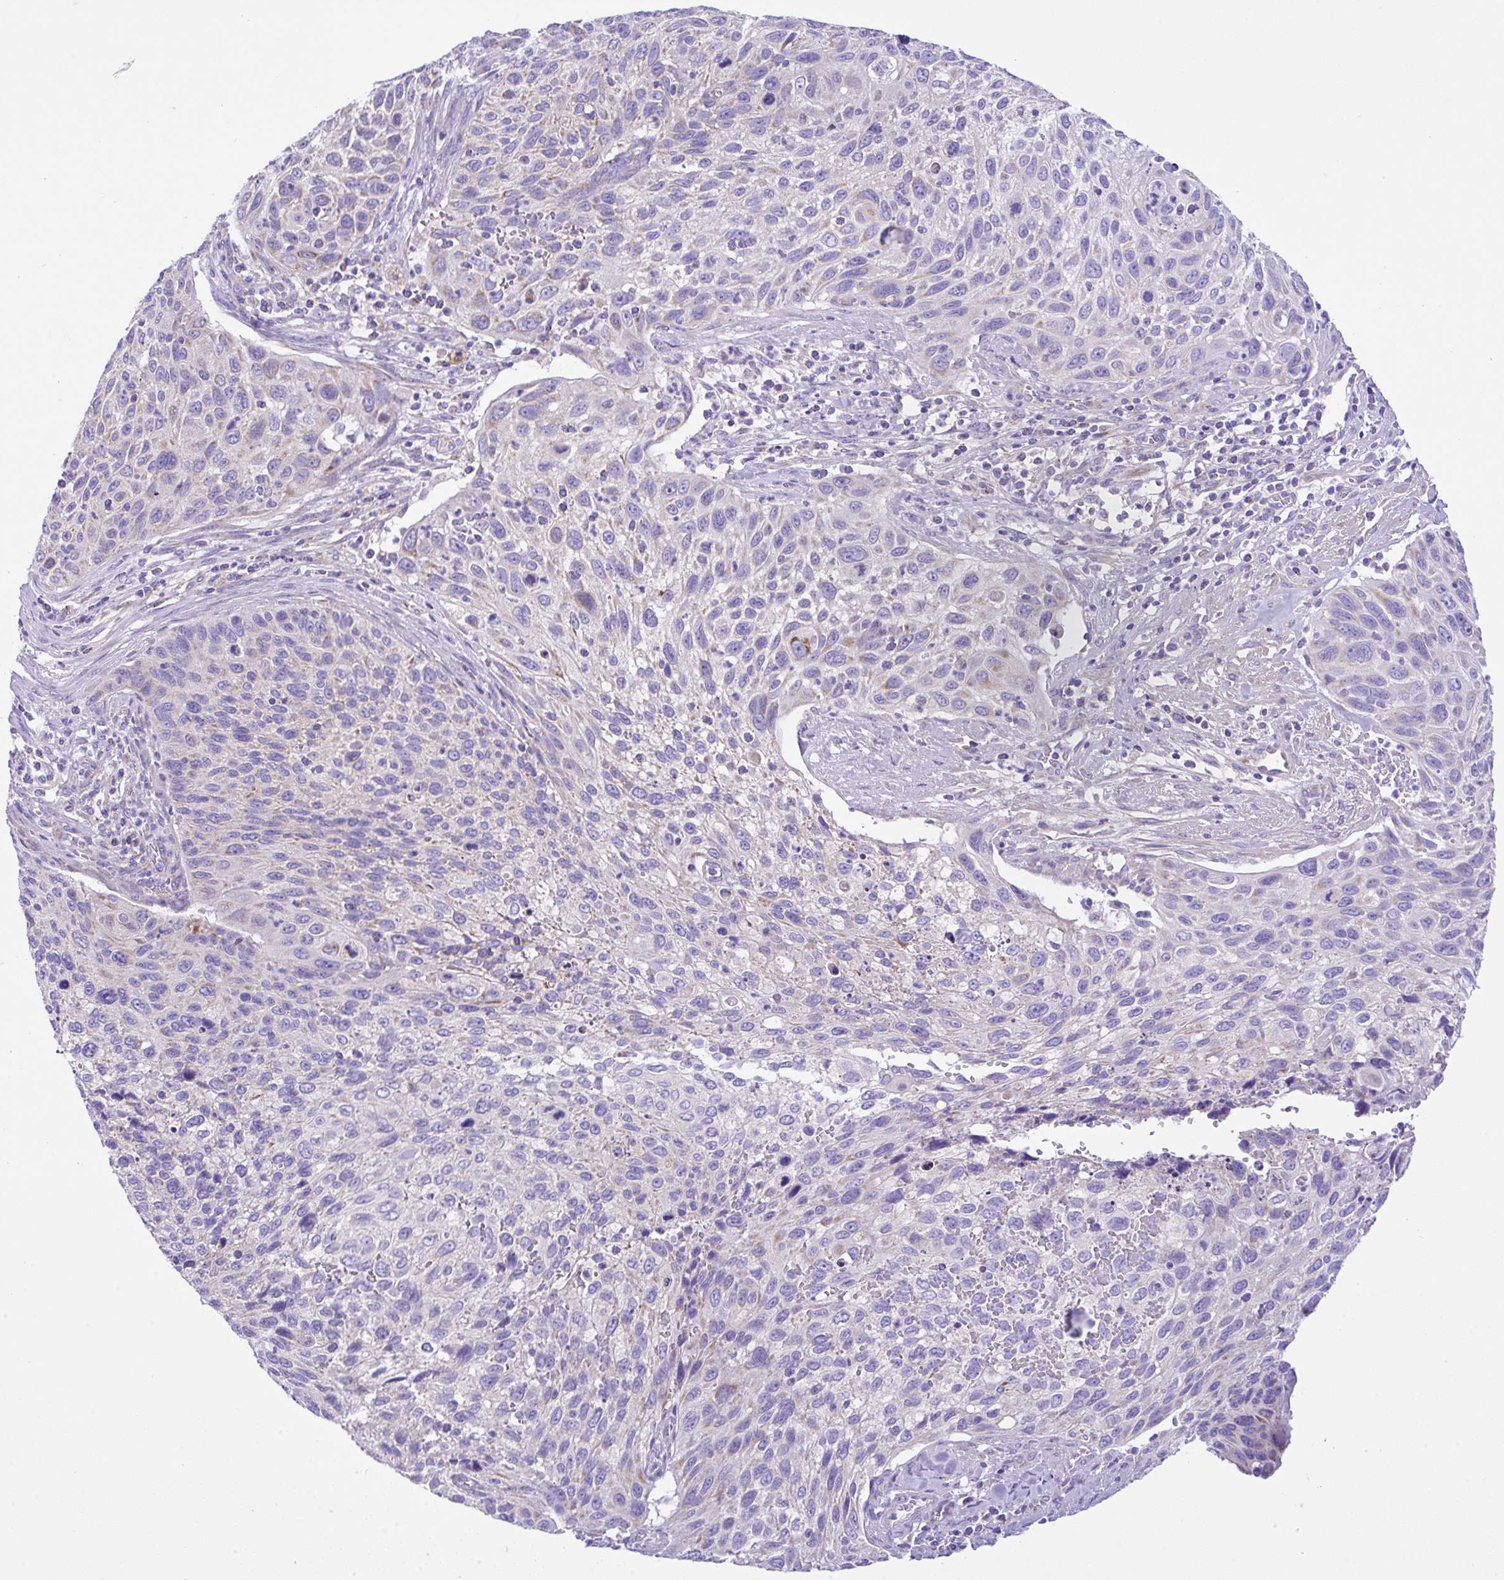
{"staining": {"intensity": "negative", "quantity": "none", "location": "none"}, "tissue": "cervical cancer", "cell_type": "Tumor cells", "image_type": "cancer", "snomed": [{"axis": "morphology", "description": "Squamous cell carcinoma, NOS"}, {"axis": "topography", "description": "Cervix"}], "caption": "Squamous cell carcinoma (cervical) was stained to show a protein in brown. There is no significant staining in tumor cells. (DAB IHC with hematoxylin counter stain).", "gene": "SLC13A1", "patient": {"sex": "female", "age": 70}}